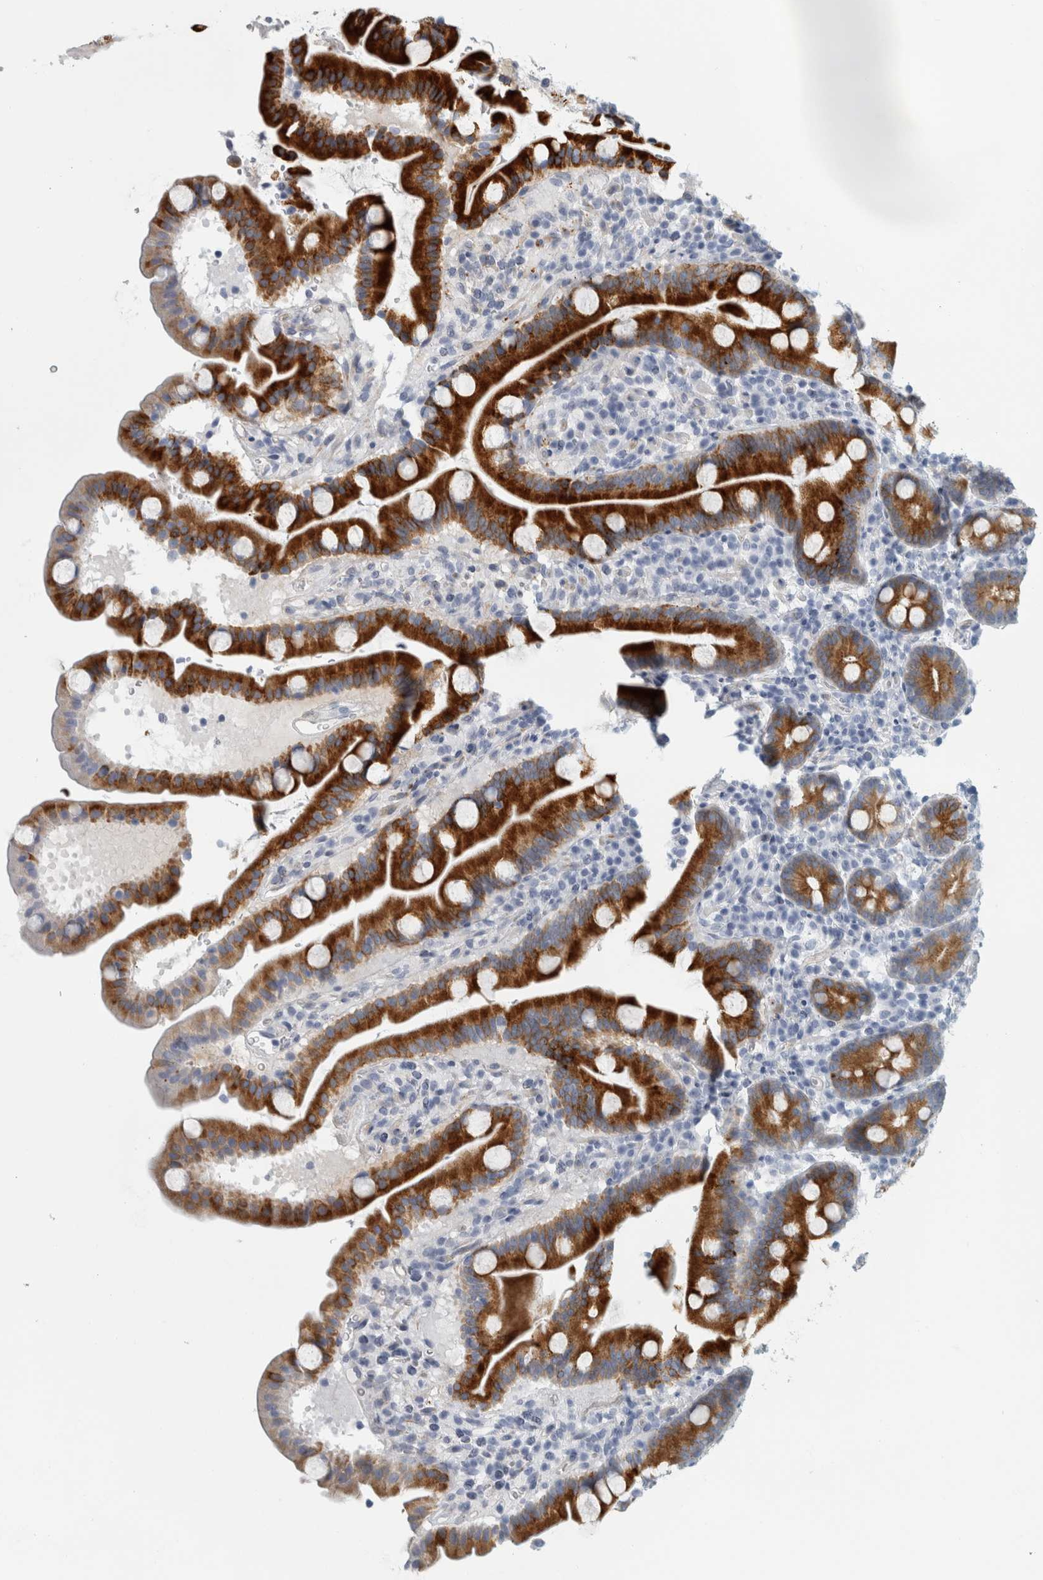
{"staining": {"intensity": "strong", "quantity": ">75%", "location": "cytoplasmic/membranous"}, "tissue": "duodenum", "cell_type": "Glandular cells", "image_type": "normal", "snomed": [{"axis": "morphology", "description": "Normal tissue, NOS"}, {"axis": "topography", "description": "Duodenum"}], "caption": "There is high levels of strong cytoplasmic/membranous staining in glandular cells of benign duodenum, as demonstrated by immunohistochemical staining (brown color).", "gene": "B3GNT3", "patient": {"sex": "male", "age": 54}}